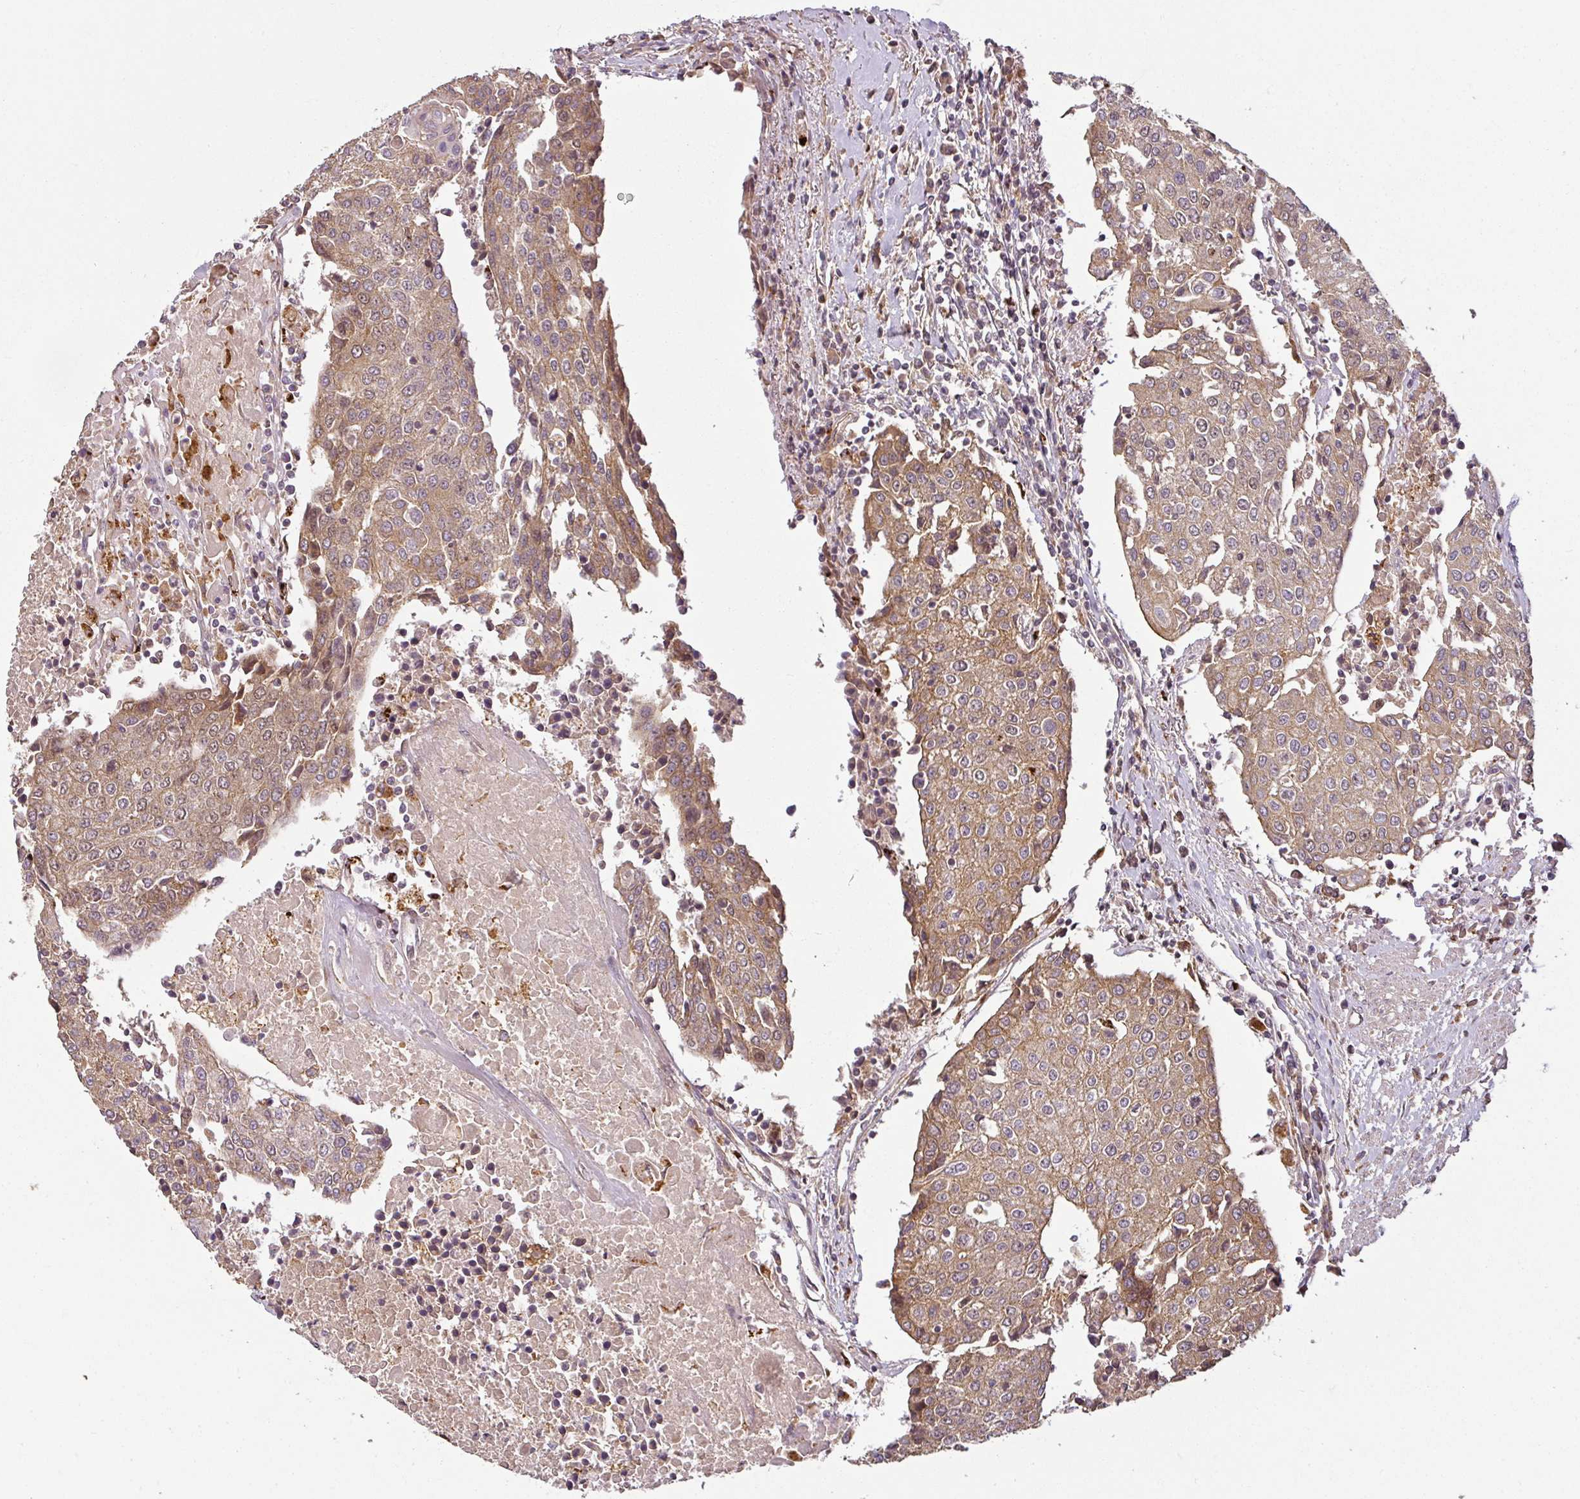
{"staining": {"intensity": "moderate", "quantity": ">75%", "location": "cytoplasmic/membranous"}, "tissue": "urothelial cancer", "cell_type": "Tumor cells", "image_type": "cancer", "snomed": [{"axis": "morphology", "description": "Urothelial carcinoma, High grade"}, {"axis": "topography", "description": "Urinary bladder"}], "caption": "Urothelial carcinoma (high-grade) stained with a protein marker shows moderate staining in tumor cells.", "gene": "DIMT1", "patient": {"sex": "female", "age": 85}}